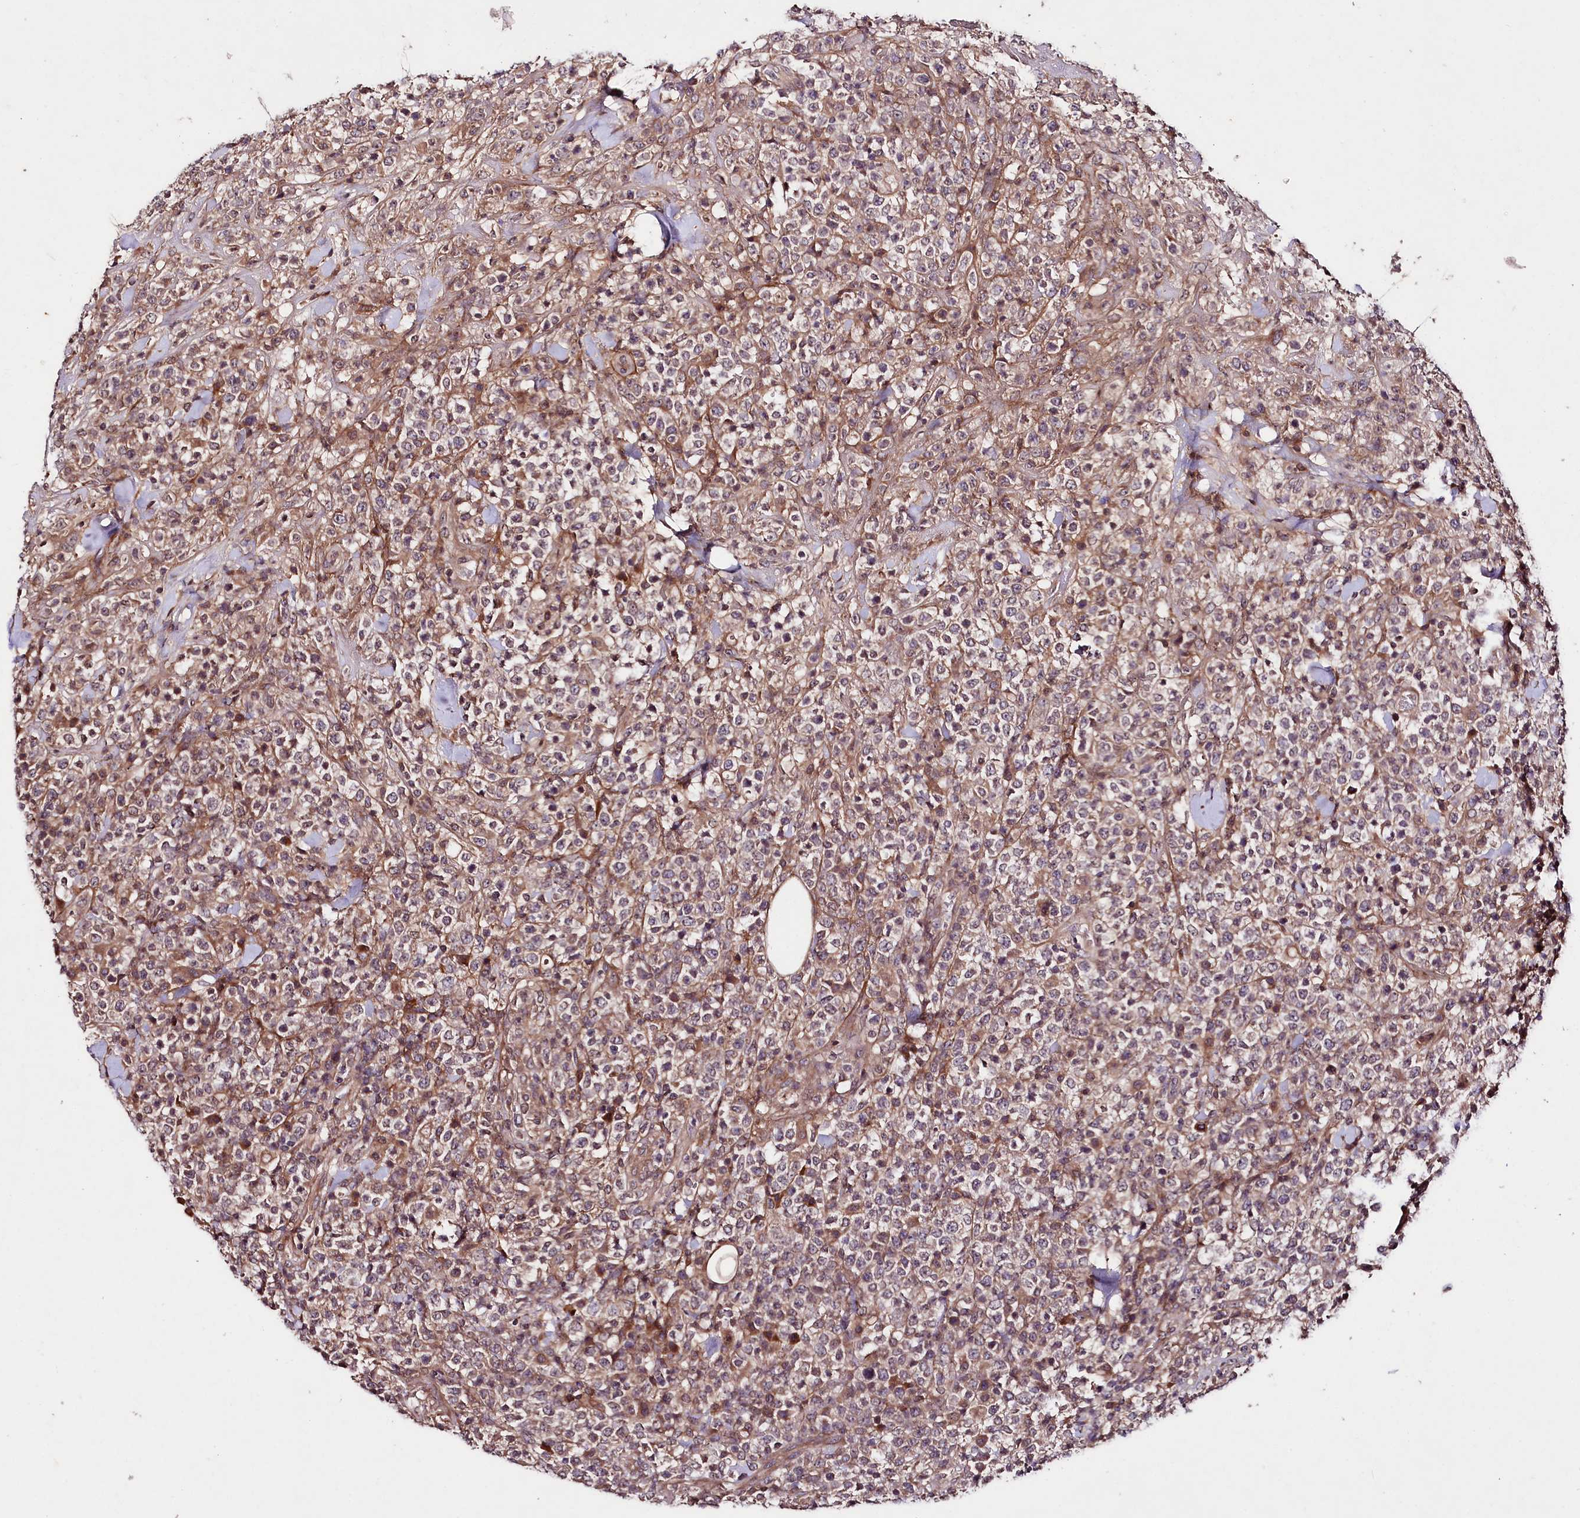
{"staining": {"intensity": "weak", "quantity": "<25%", "location": "cytoplasmic/membranous"}, "tissue": "lymphoma", "cell_type": "Tumor cells", "image_type": "cancer", "snomed": [{"axis": "morphology", "description": "Malignant lymphoma, non-Hodgkin's type, High grade"}, {"axis": "topography", "description": "Colon"}], "caption": "The immunohistochemistry histopathology image has no significant positivity in tumor cells of lymphoma tissue.", "gene": "TNPO3", "patient": {"sex": "female", "age": 53}}